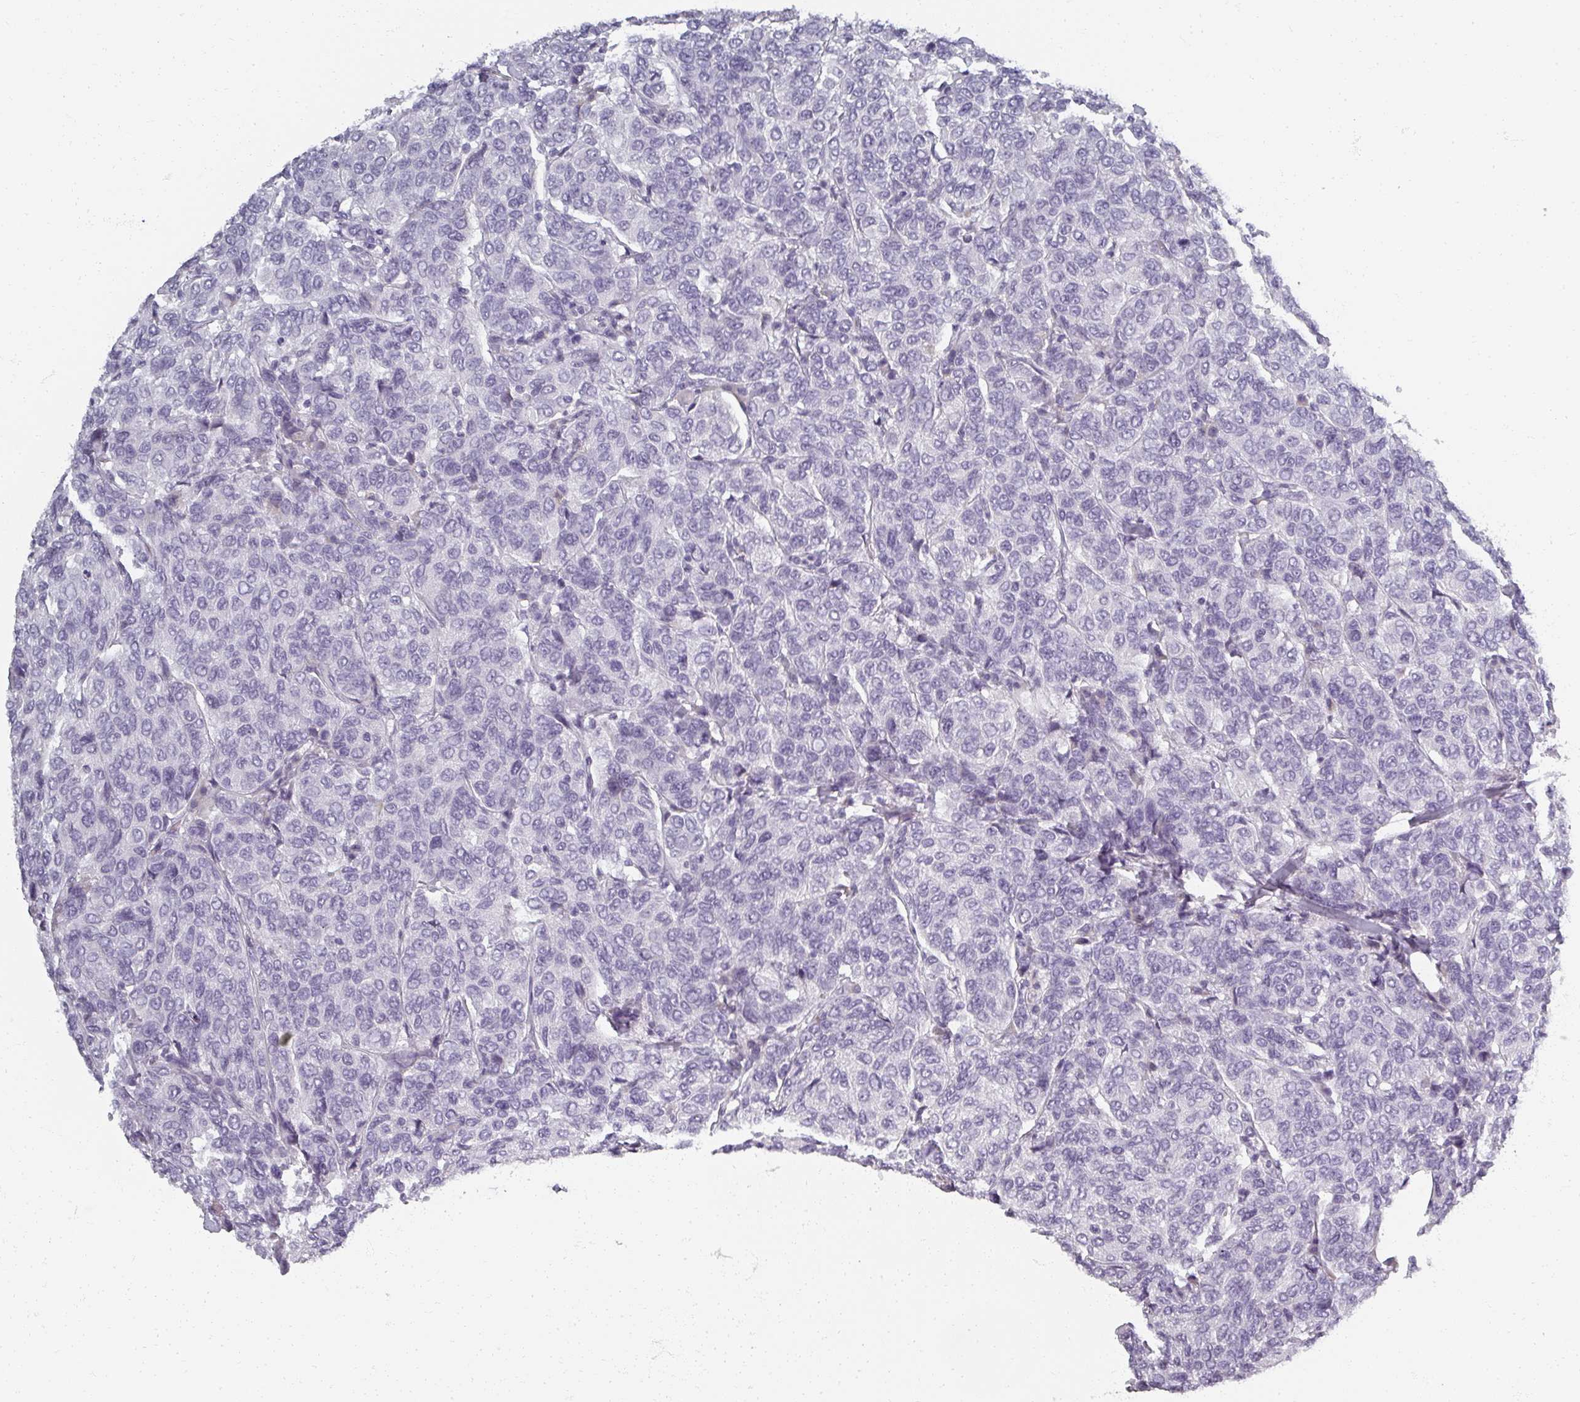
{"staining": {"intensity": "negative", "quantity": "none", "location": "none"}, "tissue": "breast cancer", "cell_type": "Tumor cells", "image_type": "cancer", "snomed": [{"axis": "morphology", "description": "Duct carcinoma"}, {"axis": "topography", "description": "Breast"}], "caption": "Micrograph shows no protein positivity in tumor cells of breast cancer tissue. The staining is performed using DAB (3,3'-diaminobenzidine) brown chromogen with nuclei counter-stained in using hematoxylin.", "gene": "REG3G", "patient": {"sex": "female", "age": 55}}